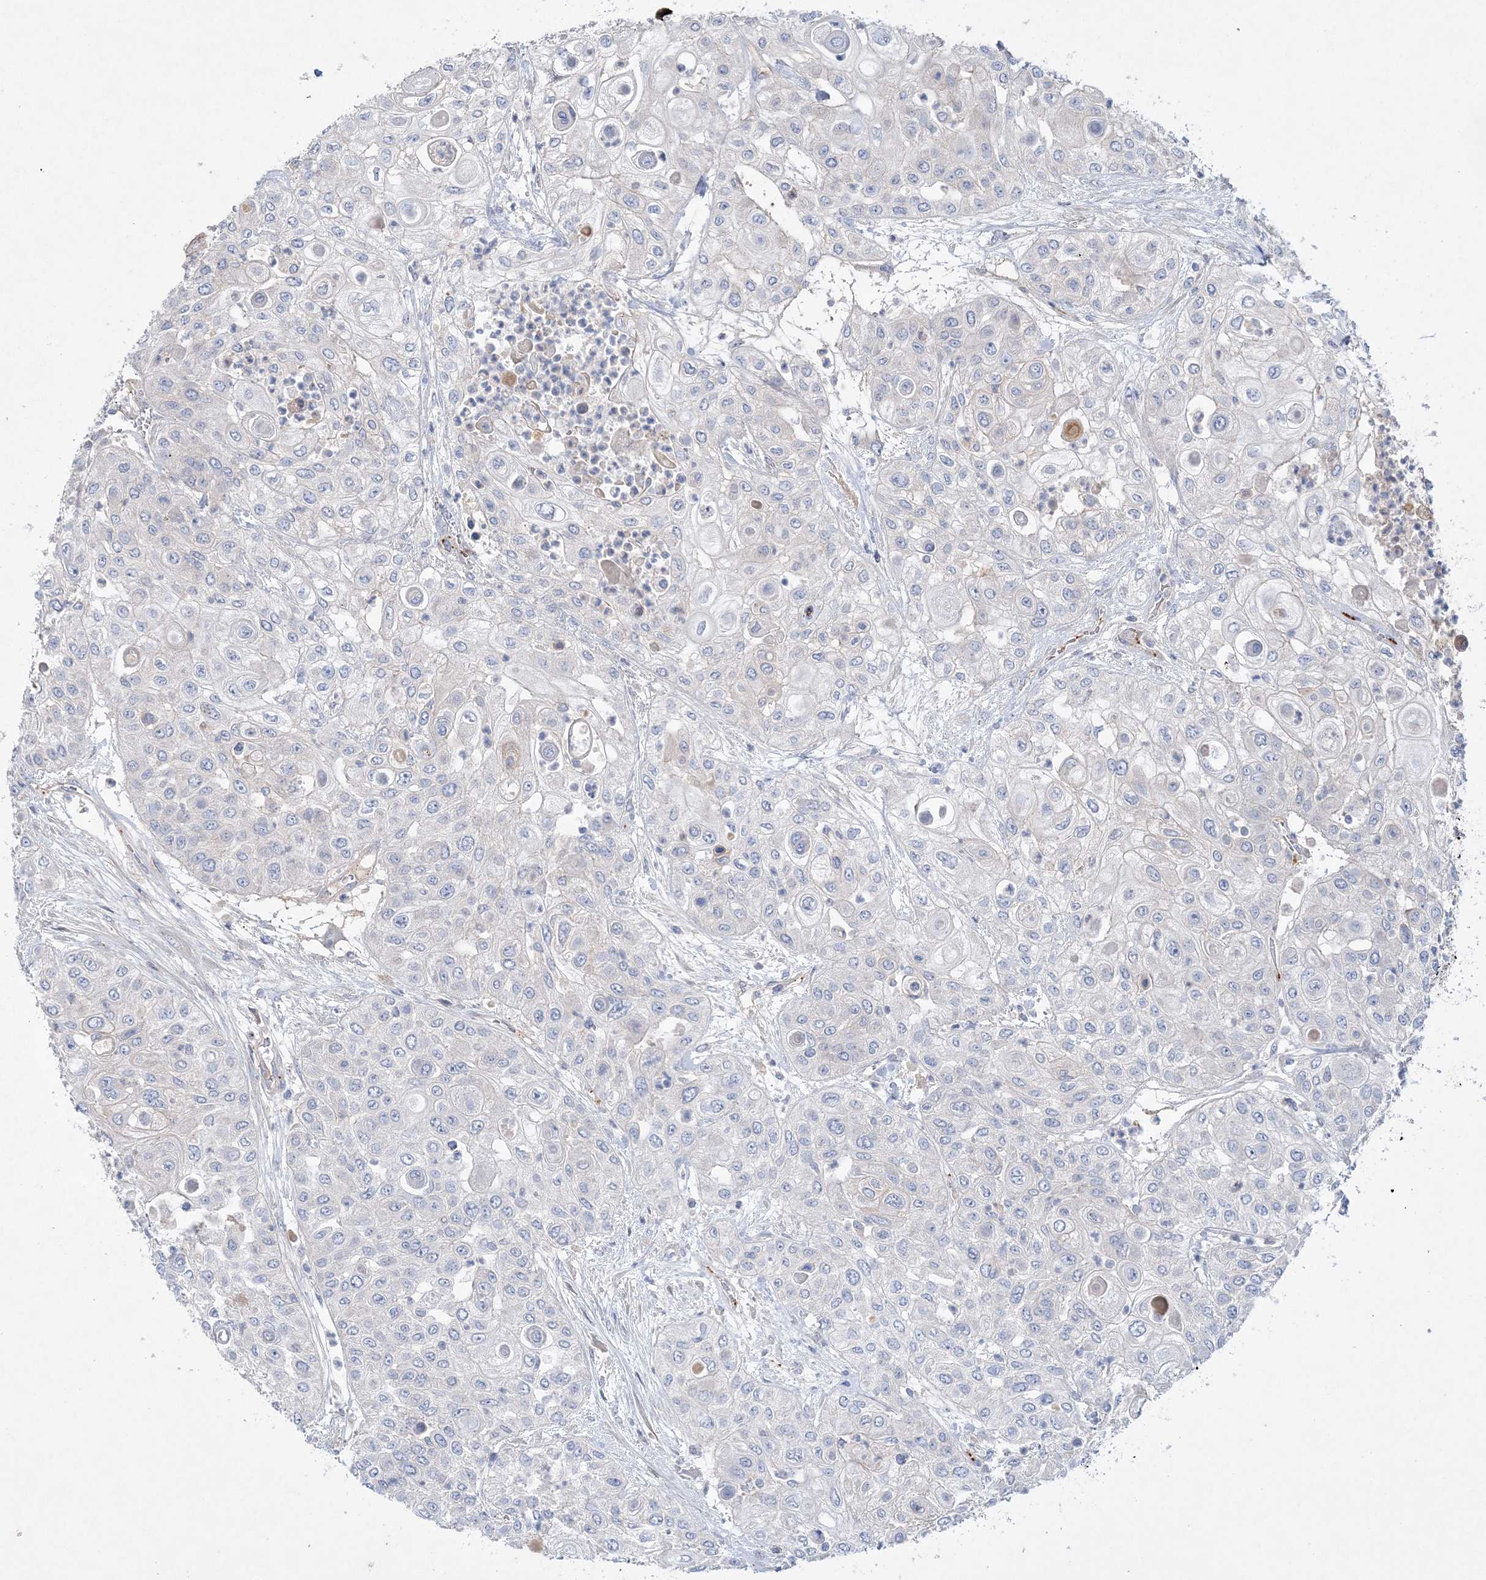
{"staining": {"intensity": "negative", "quantity": "none", "location": "none"}, "tissue": "urothelial cancer", "cell_type": "Tumor cells", "image_type": "cancer", "snomed": [{"axis": "morphology", "description": "Urothelial carcinoma, High grade"}, {"axis": "topography", "description": "Urinary bladder"}], "caption": "High magnification brightfield microscopy of urothelial cancer stained with DAB (3,3'-diaminobenzidine) (brown) and counterstained with hematoxylin (blue): tumor cells show no significant positivity. The staining was performed using DAB to visualize the protein expression in brown, while the nuclei were stained in blue with hematoxylin (Magnification: 20x).", "gene": "ADCK2", "patient": {"sex": "female", "age": 79}}